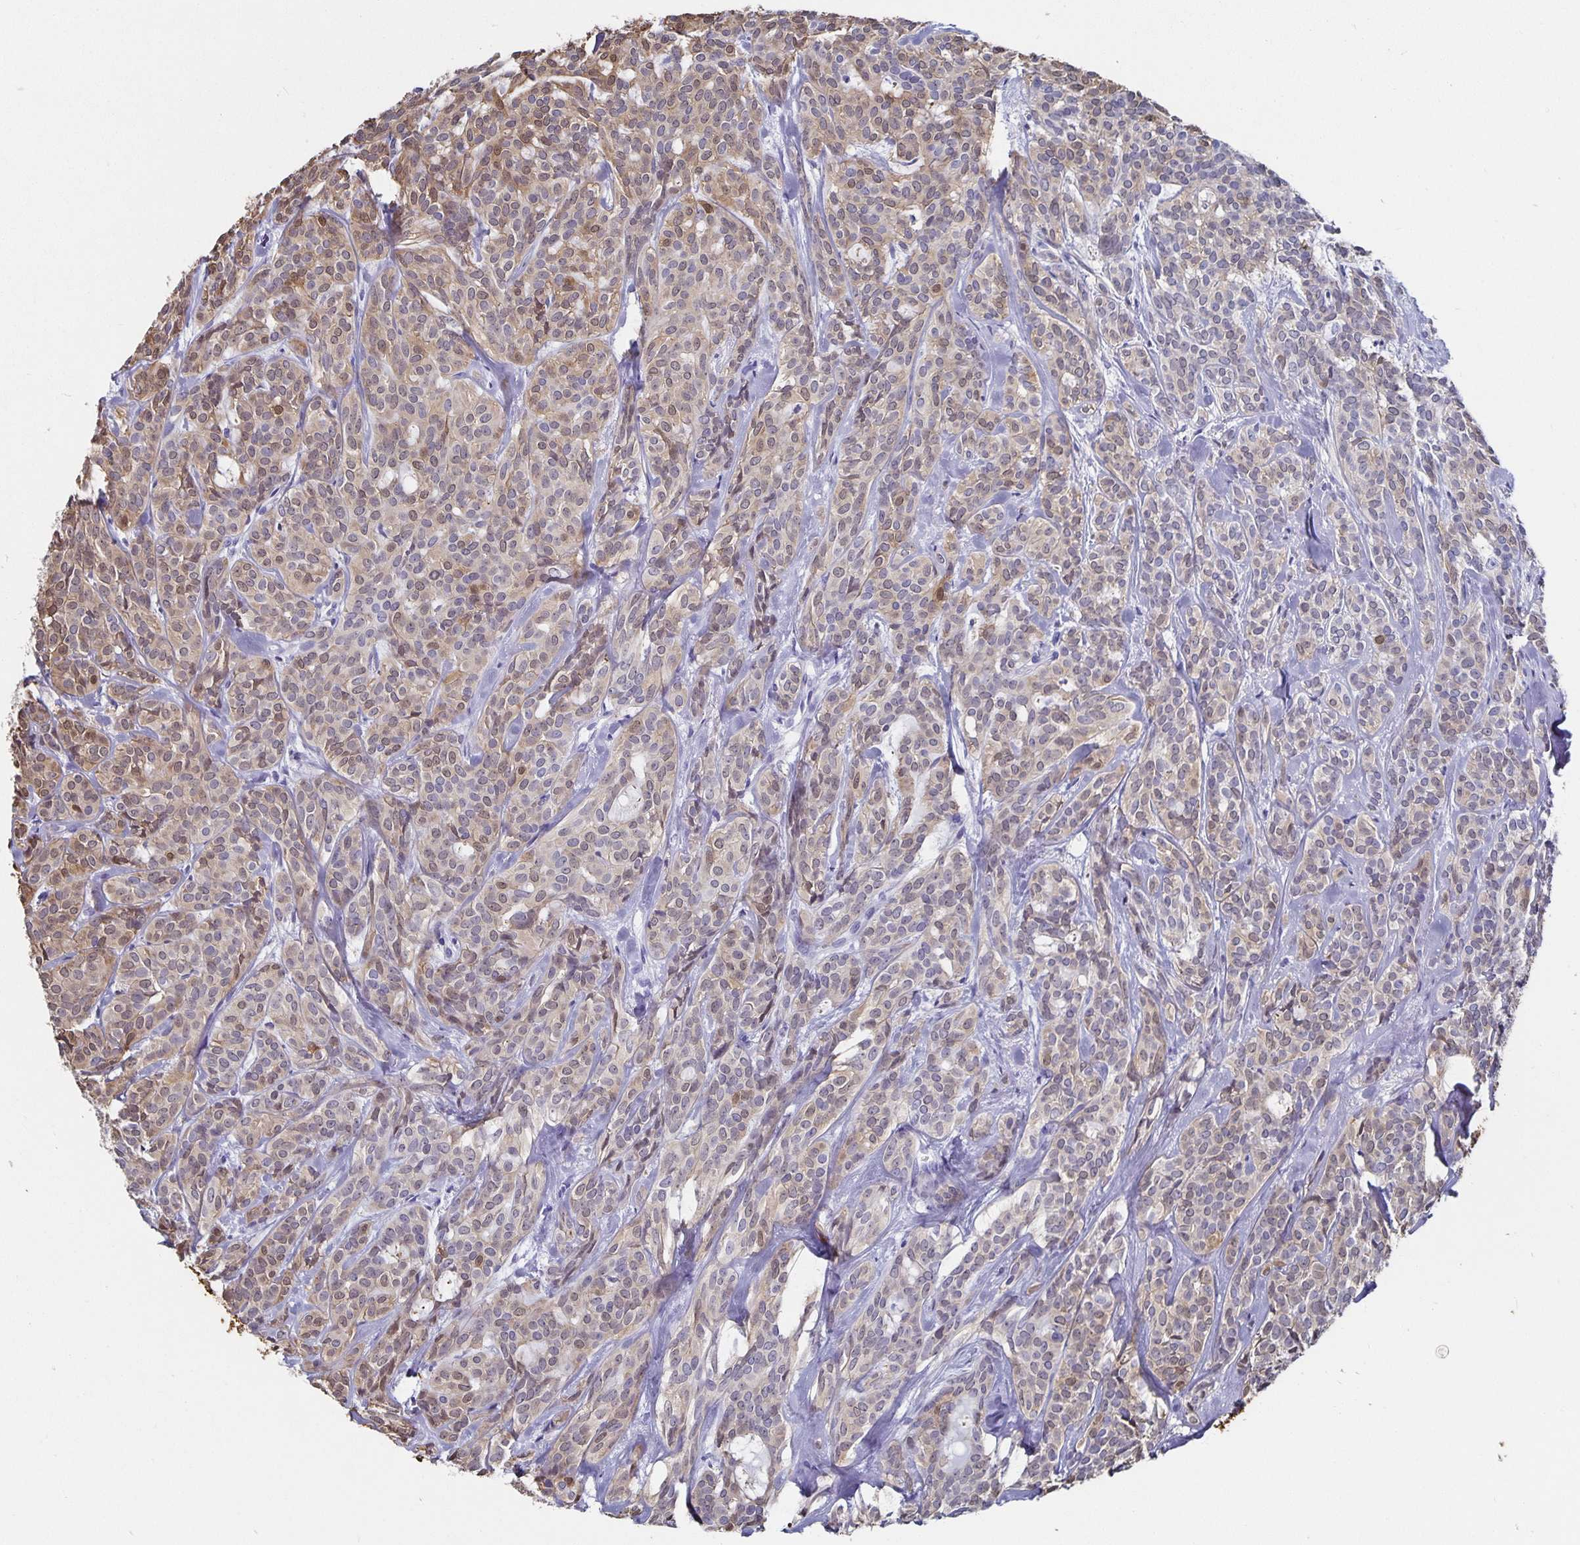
{"staining": {"intensity": "weak", "quantity": ">75%", "location": "cytoplasmic/membranous"}, "tissue": "head and neck cancer", "cell_type": "Tumor cells", "image_type": "cancer", "snomed": [{"axis": "morphology", "description": "Adenocarcinoma, NOS"}, {"axis": "topography", "description": "Head-Neck"}], "caption": "Immunohistochemistry (IHC) (DAB (3,3'-diaminobenzidine)) staining of human head and neck cancer shows weak cytoplasmic/membranous protein positivity in approximately >75% of tumor cells.", "gene": "CHGA", "patient": {"sex": "female", "age": 57}}